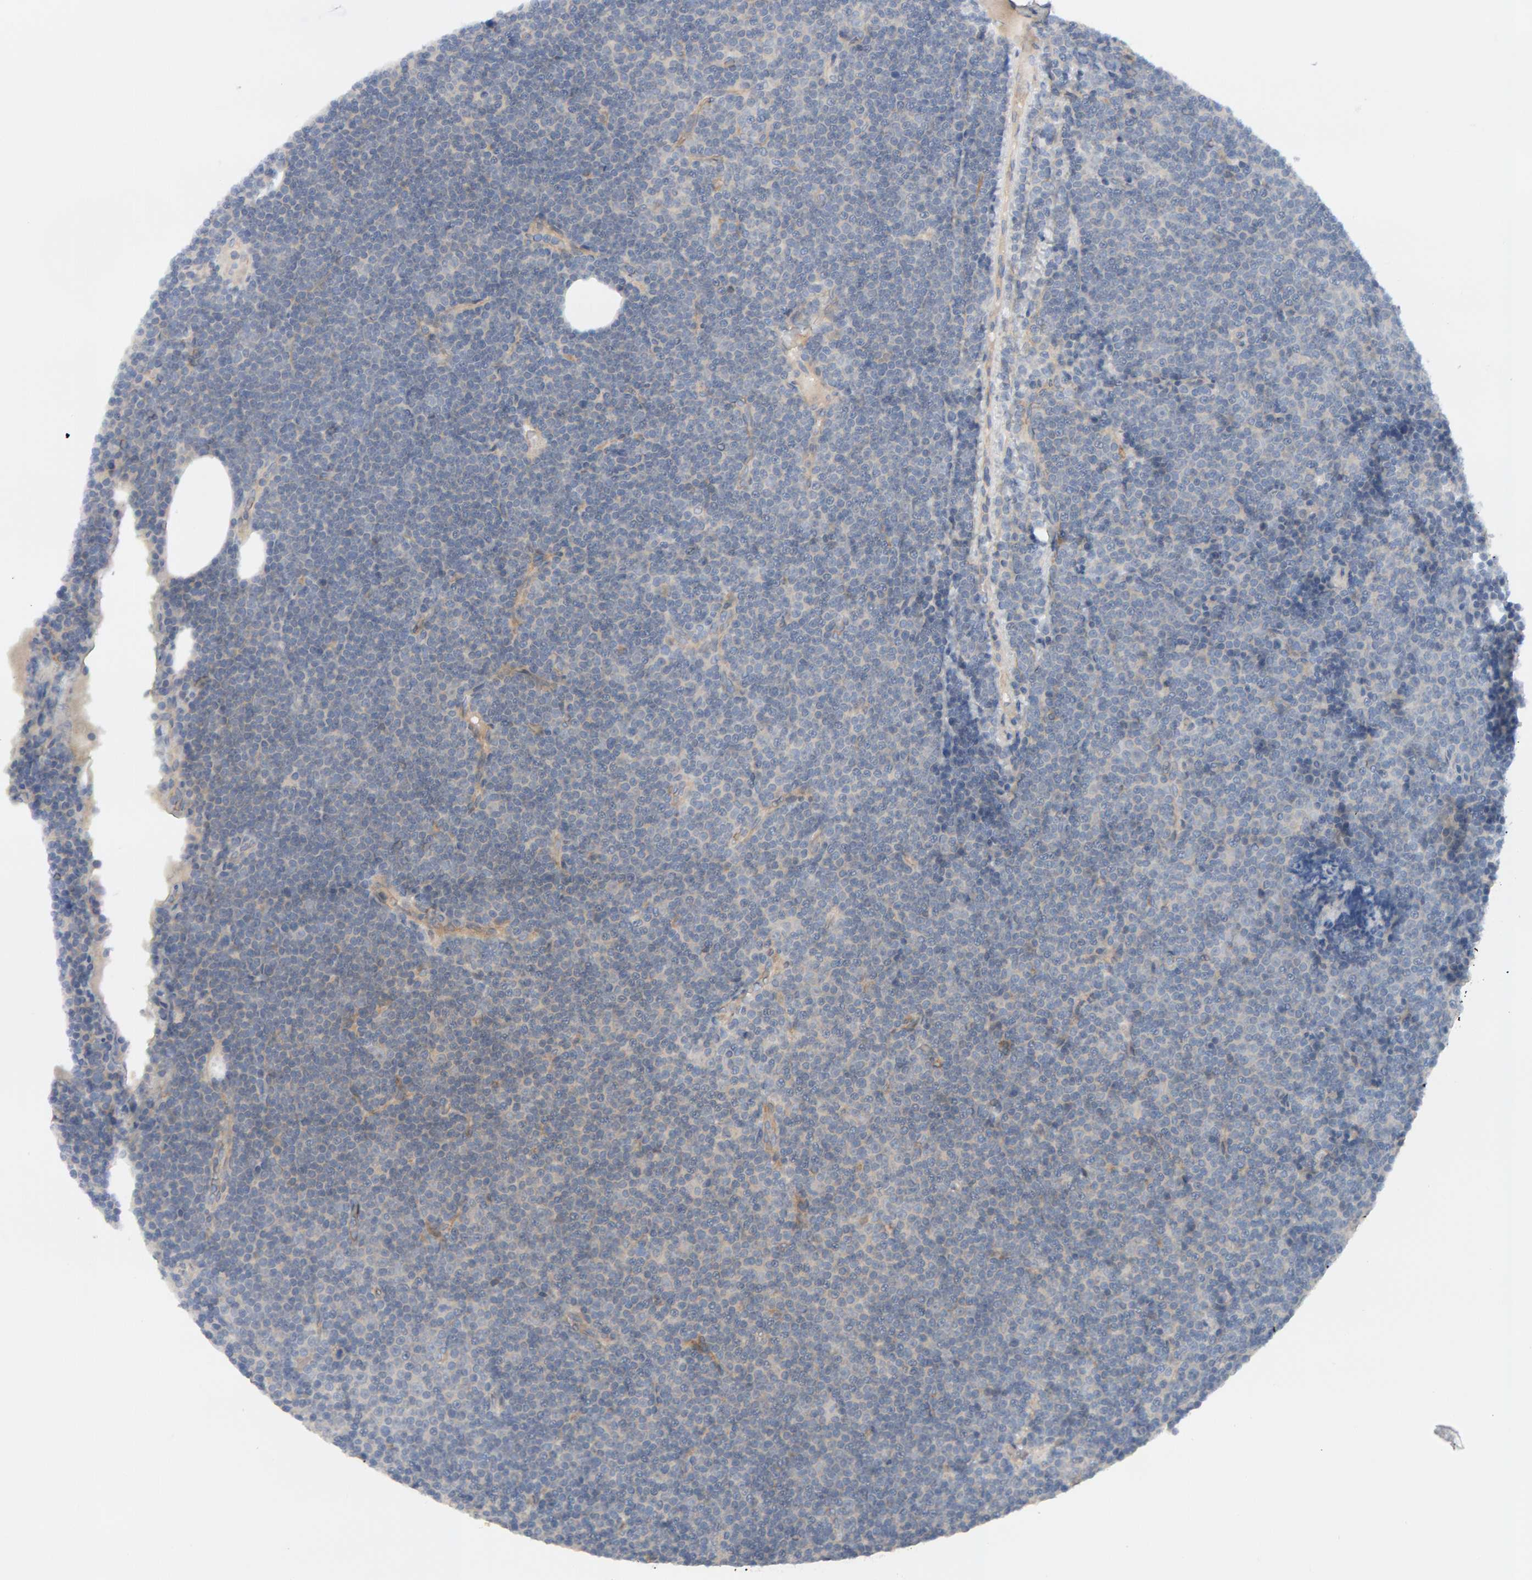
{"staining": {"intensity": "negative", "quantity": "none", "location": "none"}, "tissue": "lymphoma", "cell_type": "Tumor cells", "image_type": "cancer", "snomed": [{"axis": "morphology", "description": "Malignant lymphoma, non-Hodgkin's type, Low grade"}, {"axis": "topography", "description": "Lymph node"}], "caption": "The histopathology image demonstrates no significant positivity in tumor cells of malignant lymphoma, non-Hodgkin's type (low-grade).", "gene": "PPP1R16A", "patient": {"sex": "female", "age": 67}}